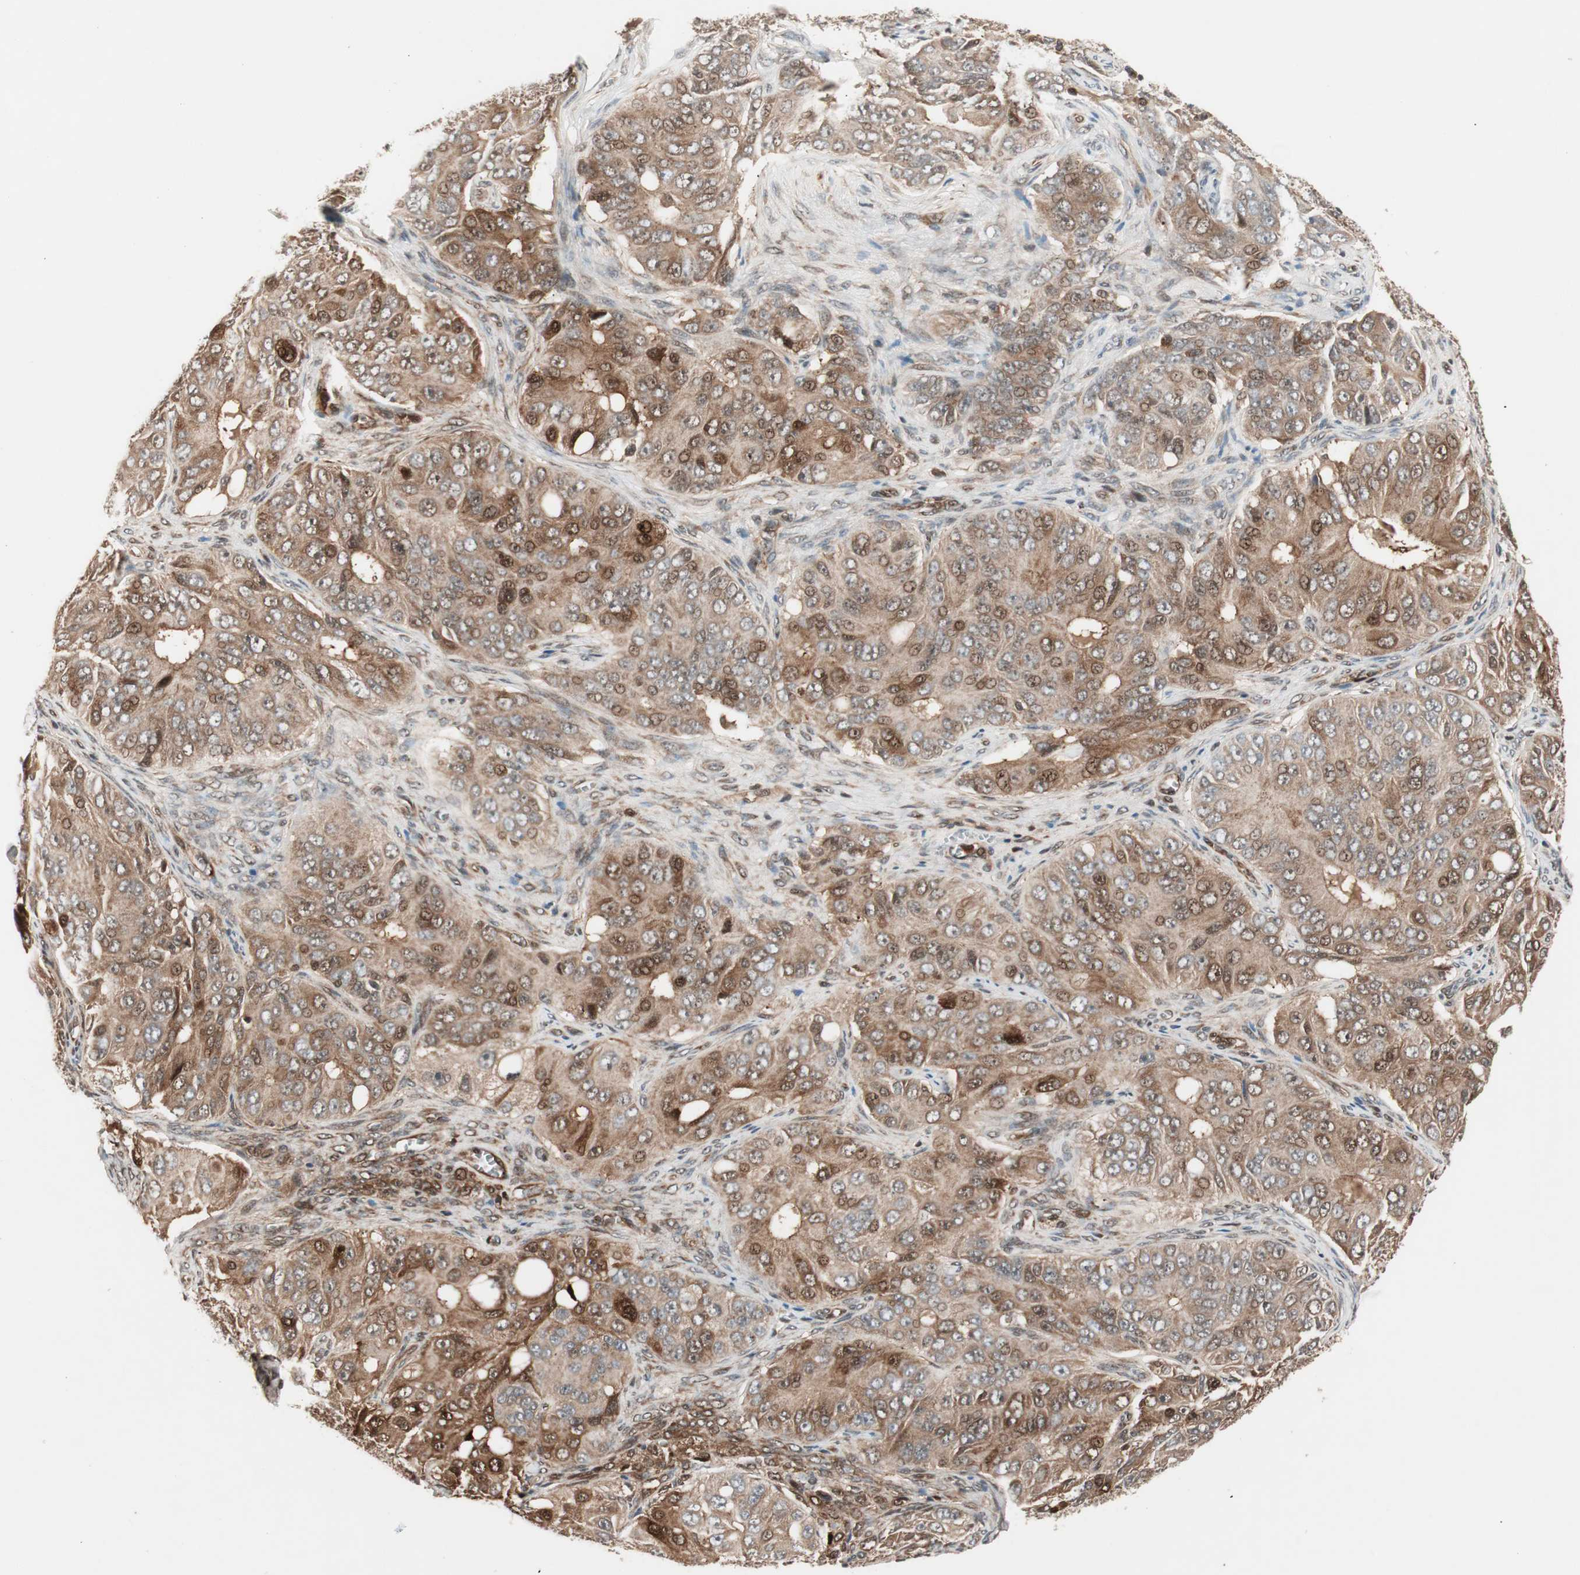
{"staining": {"intensity": "moderate", "quantity": ">75%", "location": "cytoplasmic/membranous,nuclear"}, "tissue": "ovarian cancer", "cell_type": "Tumor cells", "image_type": "cancer", "snomed": [{"axis": "morphology", "description": "Carcinoma, endometroid"}, {"axis": "topography", "description": "Ovary"}], "caption": "IHC of ovarian cancer (endometroid carcinoma) shows medium levels of moderate cytoplasmic/membranous and nuclear positivity in approximately >75% of tumor cells.", "gene": "PRKG2", "patient": {"sex": "female", "age": 51}}